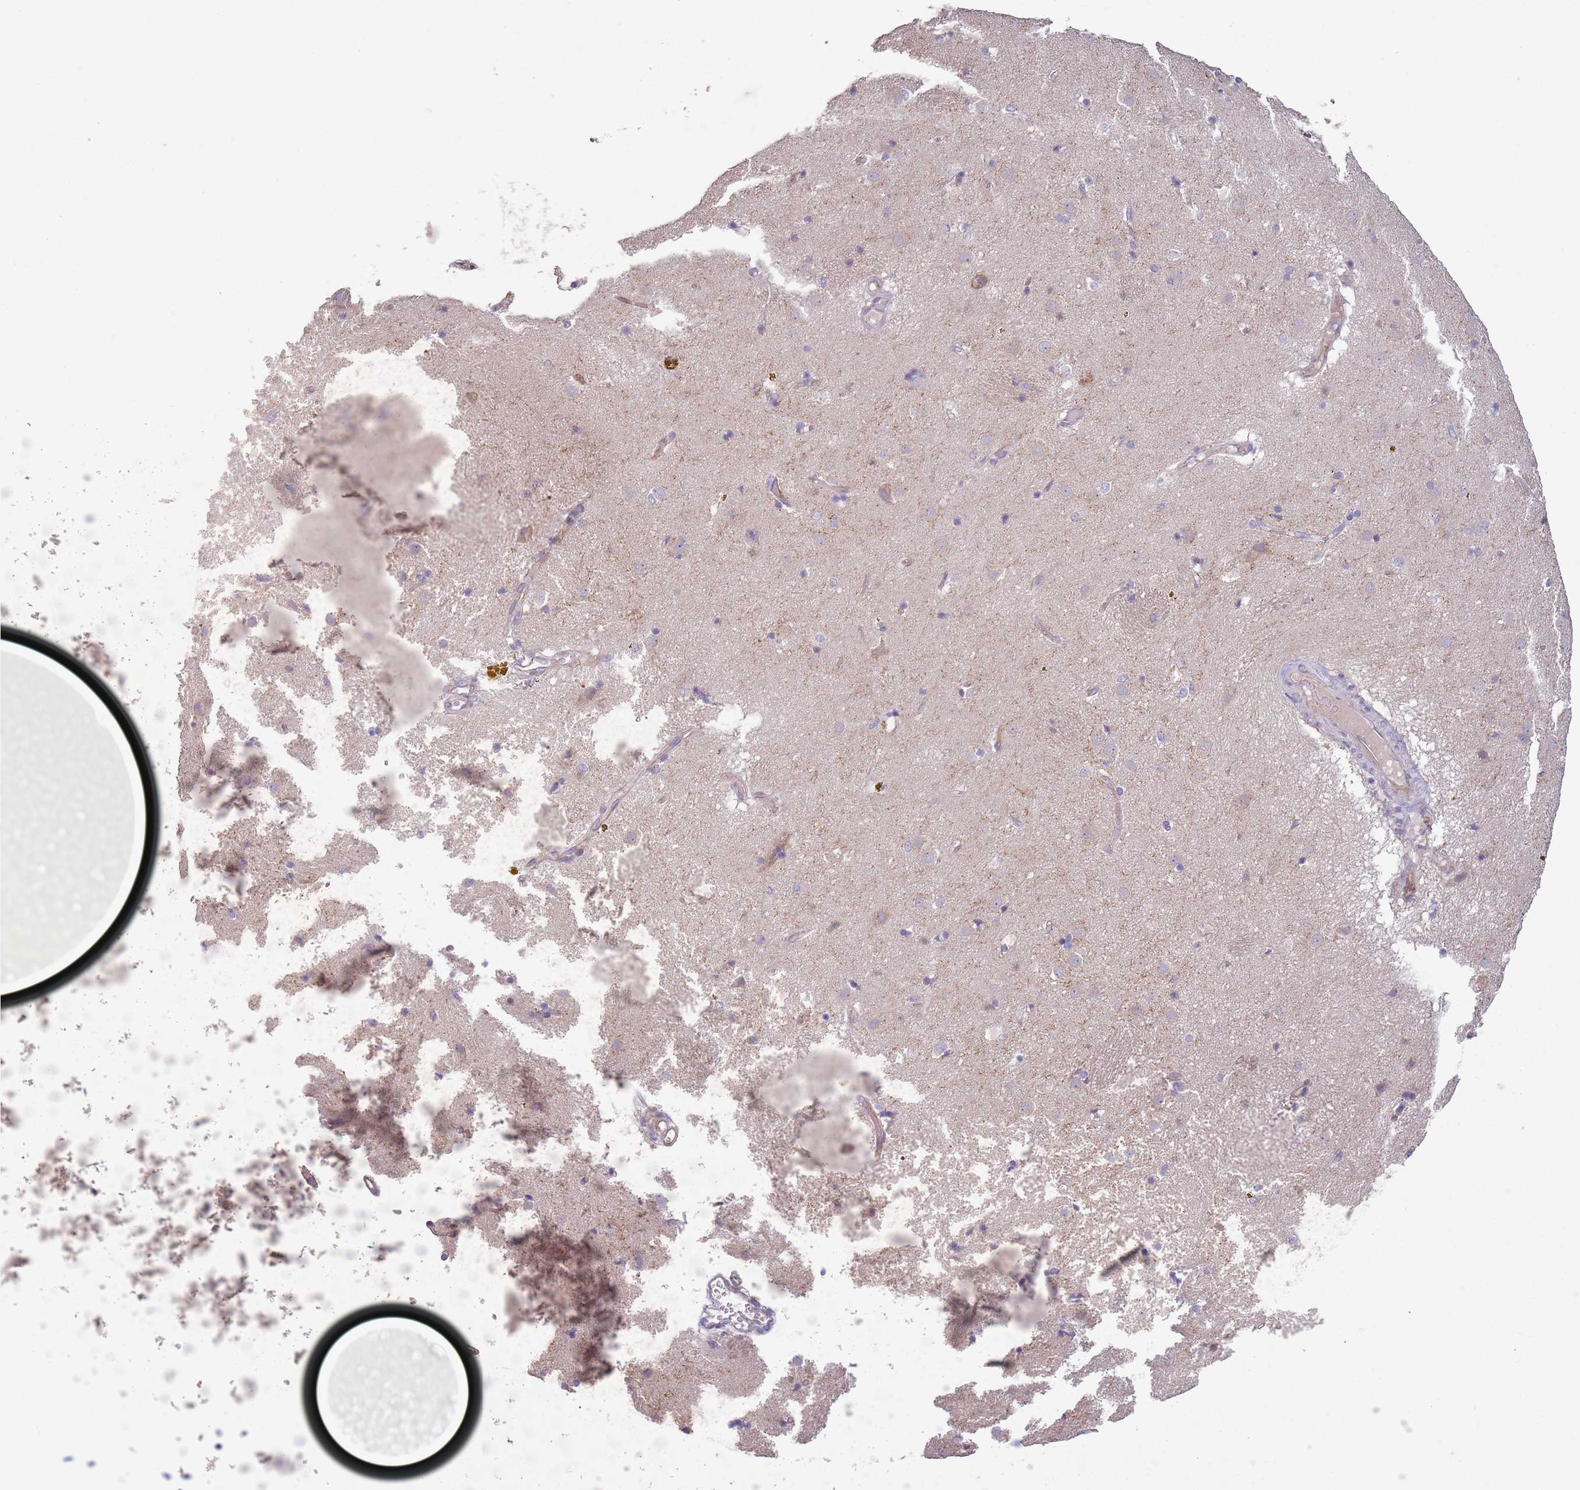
{"staining": {"intensity": "negative", "quantity": "none", "location": "none"}, "tissue": "caudate", "cell_type": "Glial cells", "image_type": "normal", "snomed": [{"axis": "morphology", "description": "Normal tissue, NOS"}, {"axis": "topography", "description": "Lateral ventricle wall"}], "caption": "A high-resolution photomicrograph shows IHC staining of benign caudate, which shows no significant staining in glial cells.", "gene": "ZNF583", "patient": {"sex": "male", "age": 70}}